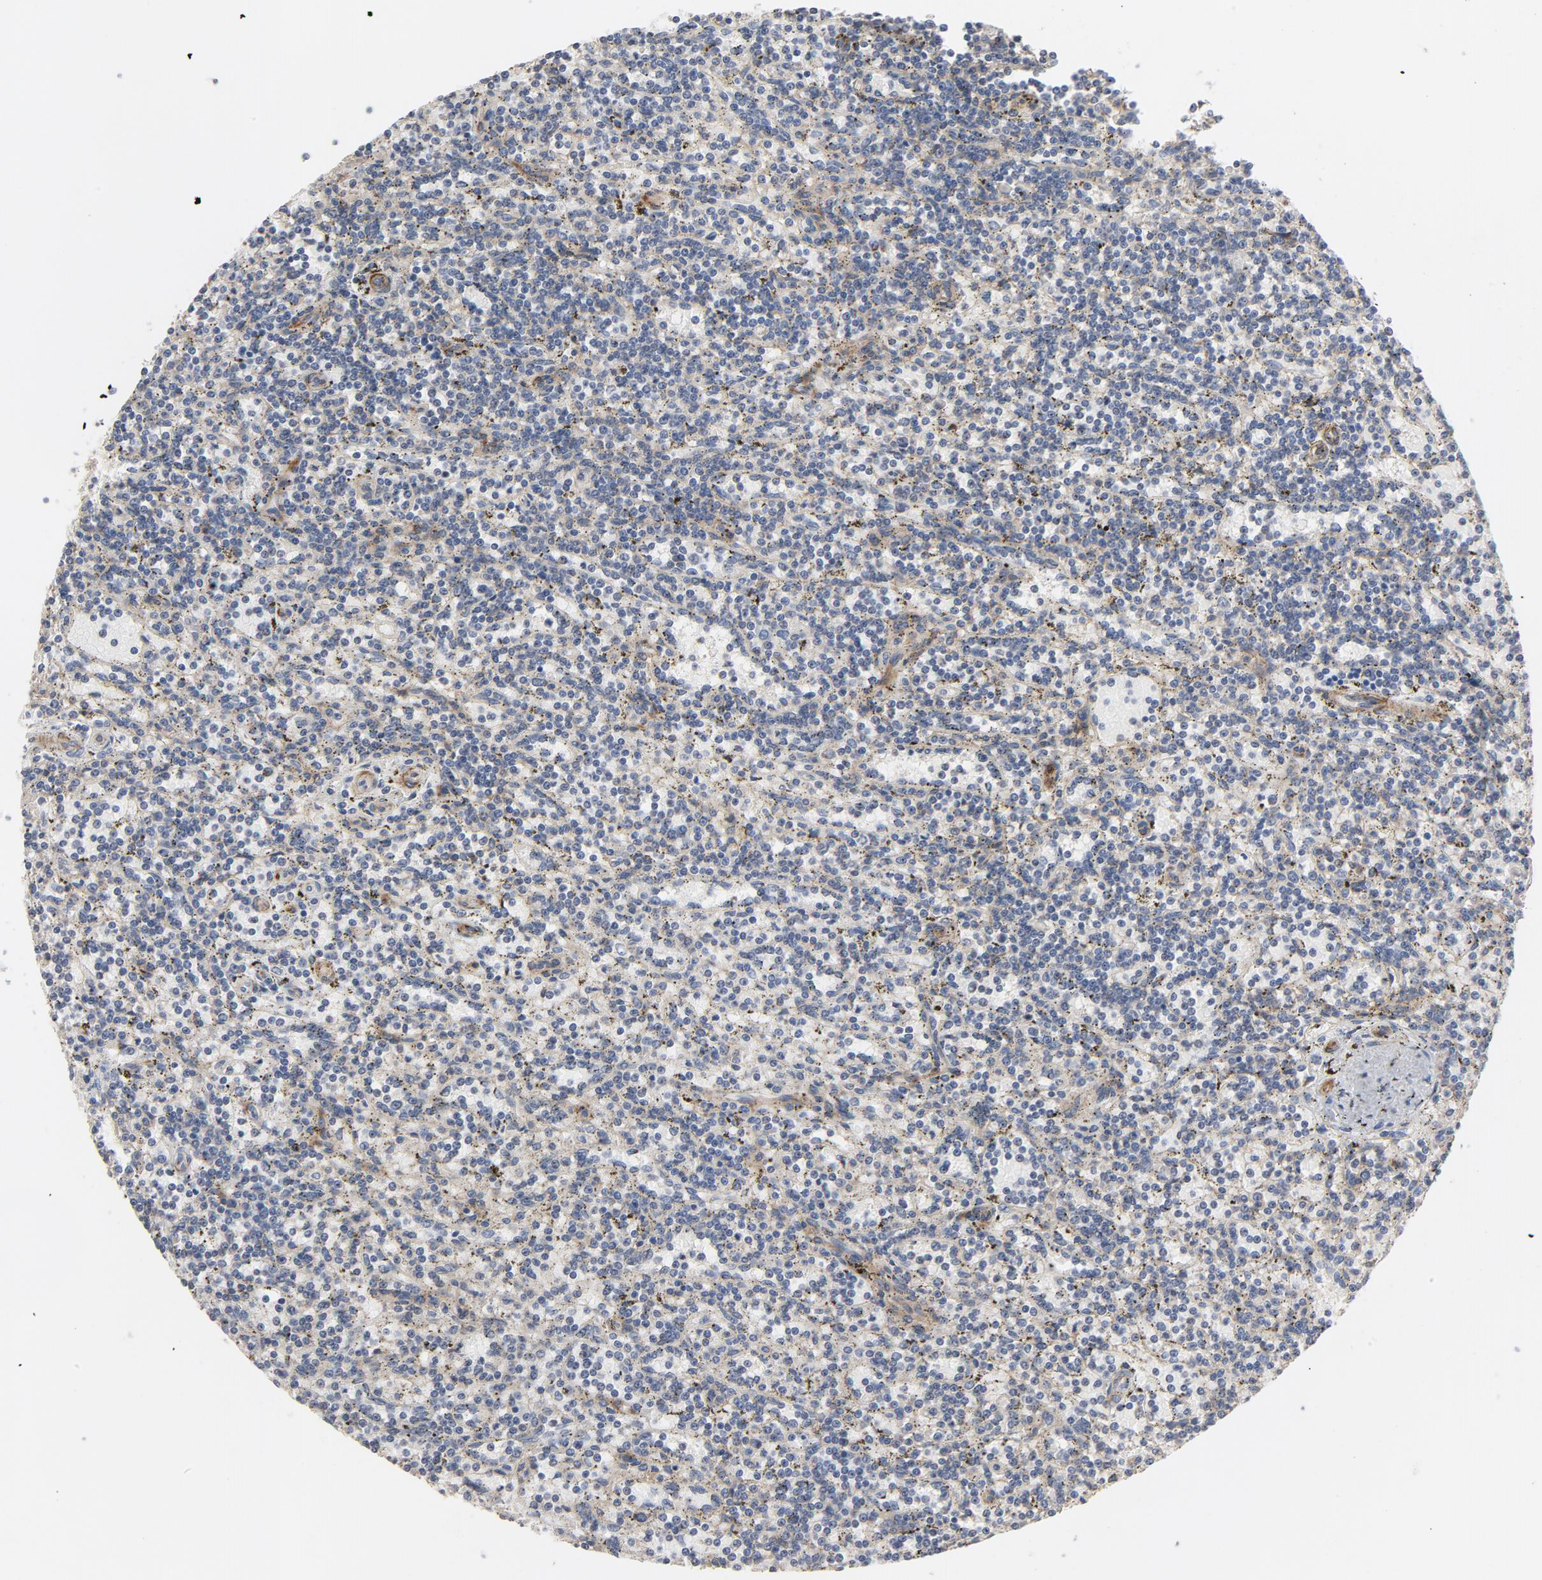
{"staining": {"intensity": "negative", "quantity": "none", "location": "none"}, "tissue": "lymphoma", "cell_type": "Tumor cells", "image_type": "cancer", "snomed": [{"axis": "morphology", "description": "Malignant lymphoma, non-Hodgkin's type, Low grade"}, {"axis": "topography", "description": "Spleen"}], "caption": "A histopathology image of malignant lymphoma, non-Hodgkin's type (low-grade) stained for a protein demonstrates no brown staining in tumor cells.", "gene": "GNG2", "patient": {"sex": "male", "age": 73}}